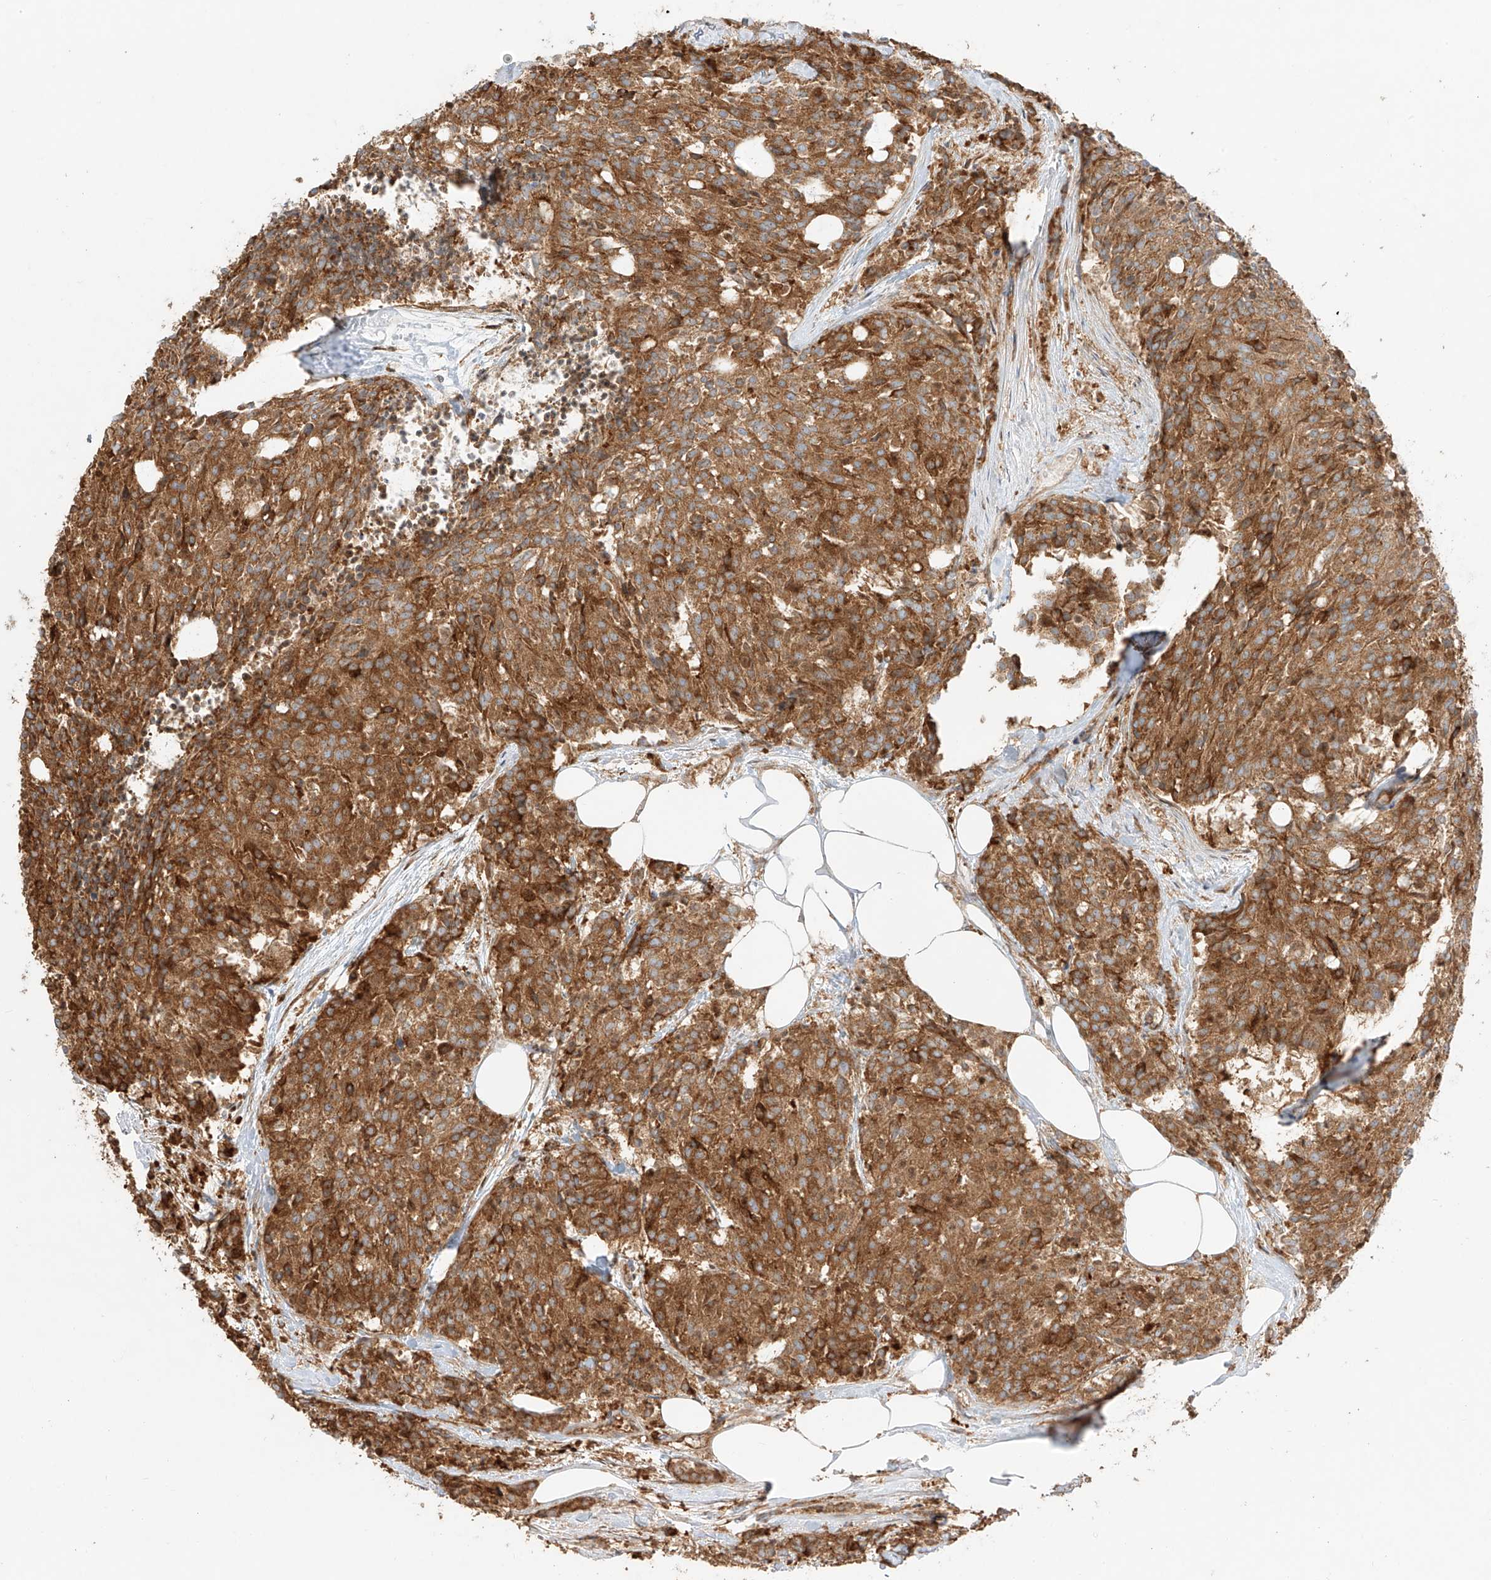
{"staining": {"intensity": "strong", "quantity": ">75%", "location": "cytoplasmic/membranous"}, "tissue": "carcinoid", "cell_type": "Tumor cells", "image_type": "cancer", "snomed": [{"axis": "morphology", "description": "Carcinoid, malignant, NOS"}, {"axis": "topography", "description": "Pancreas"}], "caption": "Protein expression analysis of malignant carcinoid displays strong cytoplasmic/membranous positivity in approximately >75% of tumor cells.", "gene": "SNX9", "patient": {"sex": "female", "age": 54}}